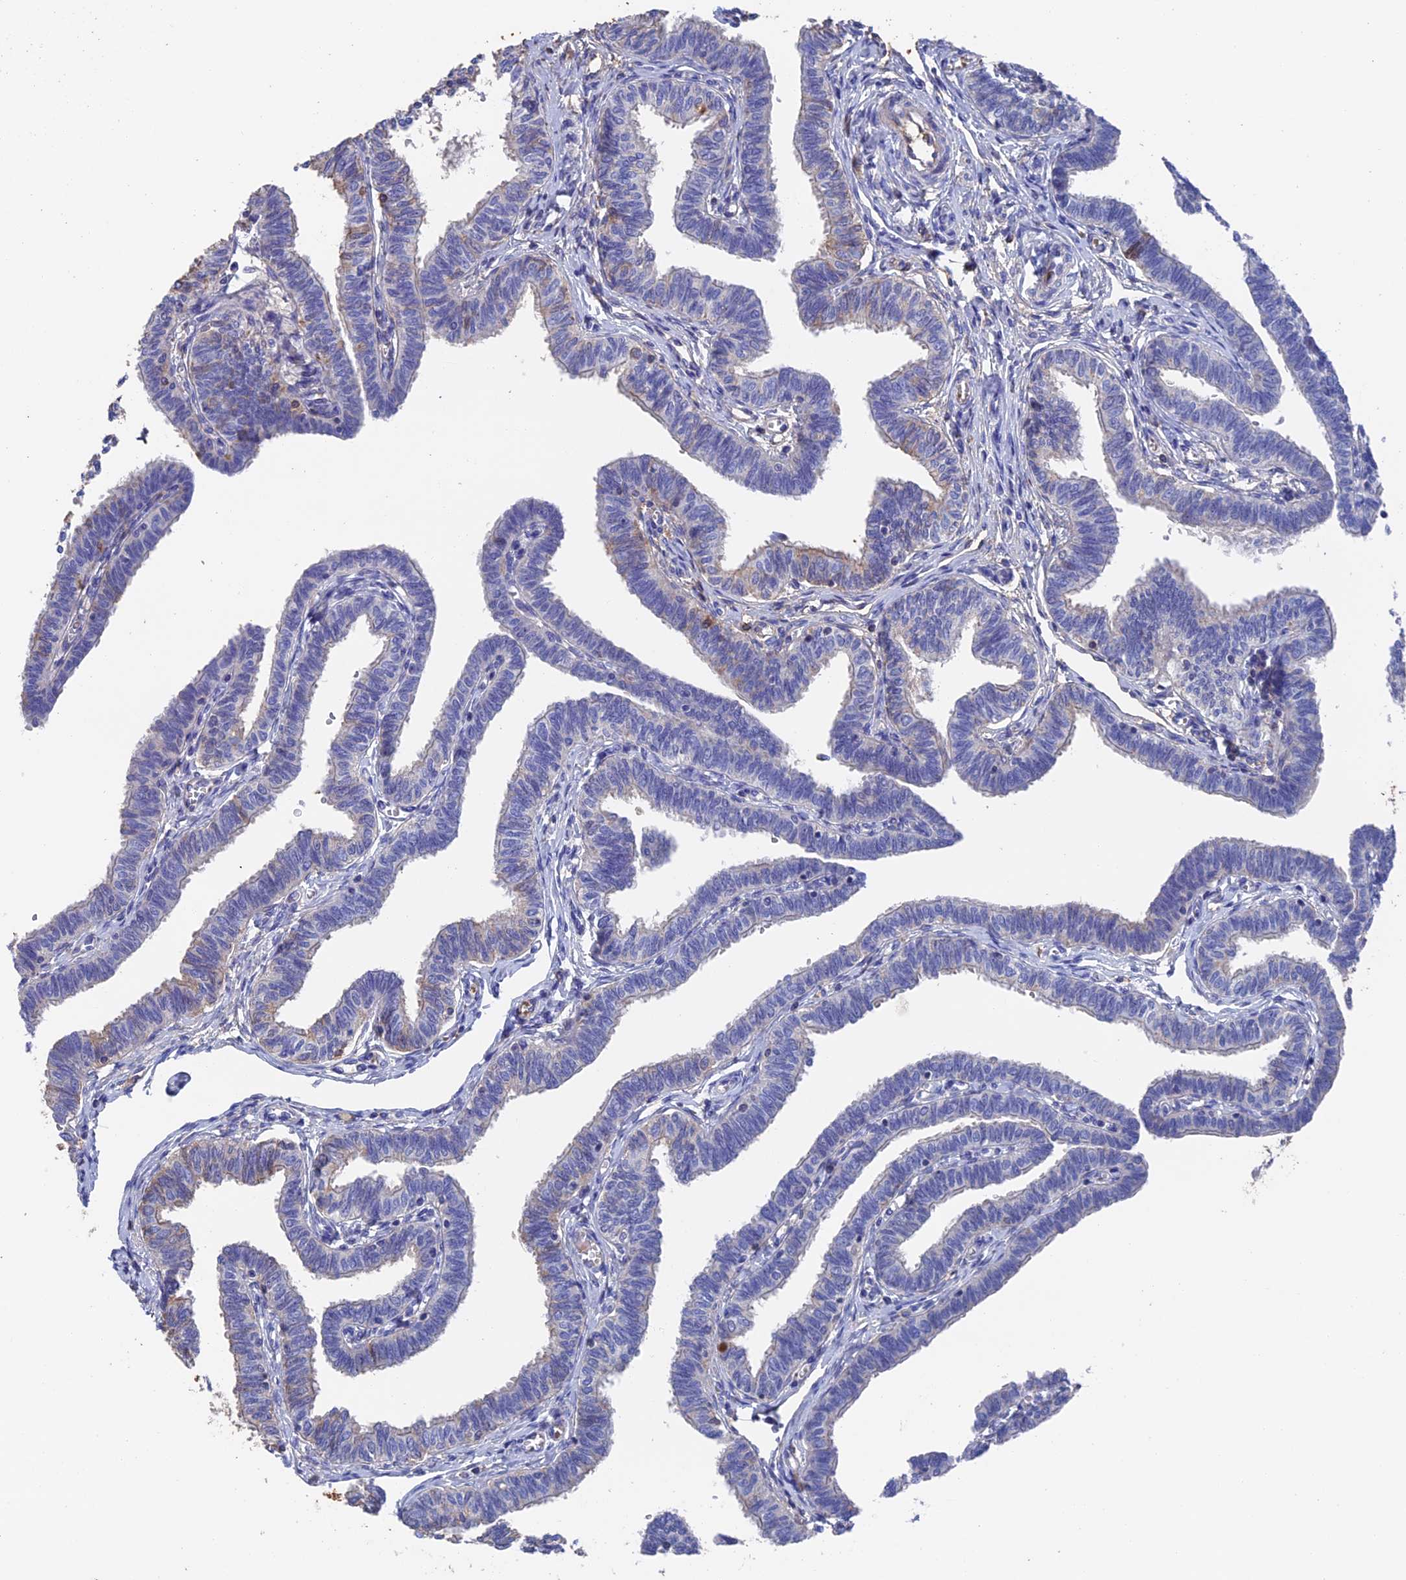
{"staining": {"intensity": "negative", "quantity": "none", "location": "none"}, "tissue": "fallopian tube", "cell_type": "Glandular cells", "image_type": "normal", "snomed": [{"axis": "morphology", "description": "Normal tissue, NOS"}, {"axis": "topography", "description": "Fallopian tube"}, {"axis": "topography", "description": "Ovary"}], "caption": "IHC image of benign human fallopian tube stained for a protein (brown), which demonstrates no staining in glandular cells.", "gene": "HPF1", "patient": {"sex": "female", "age": 23}}